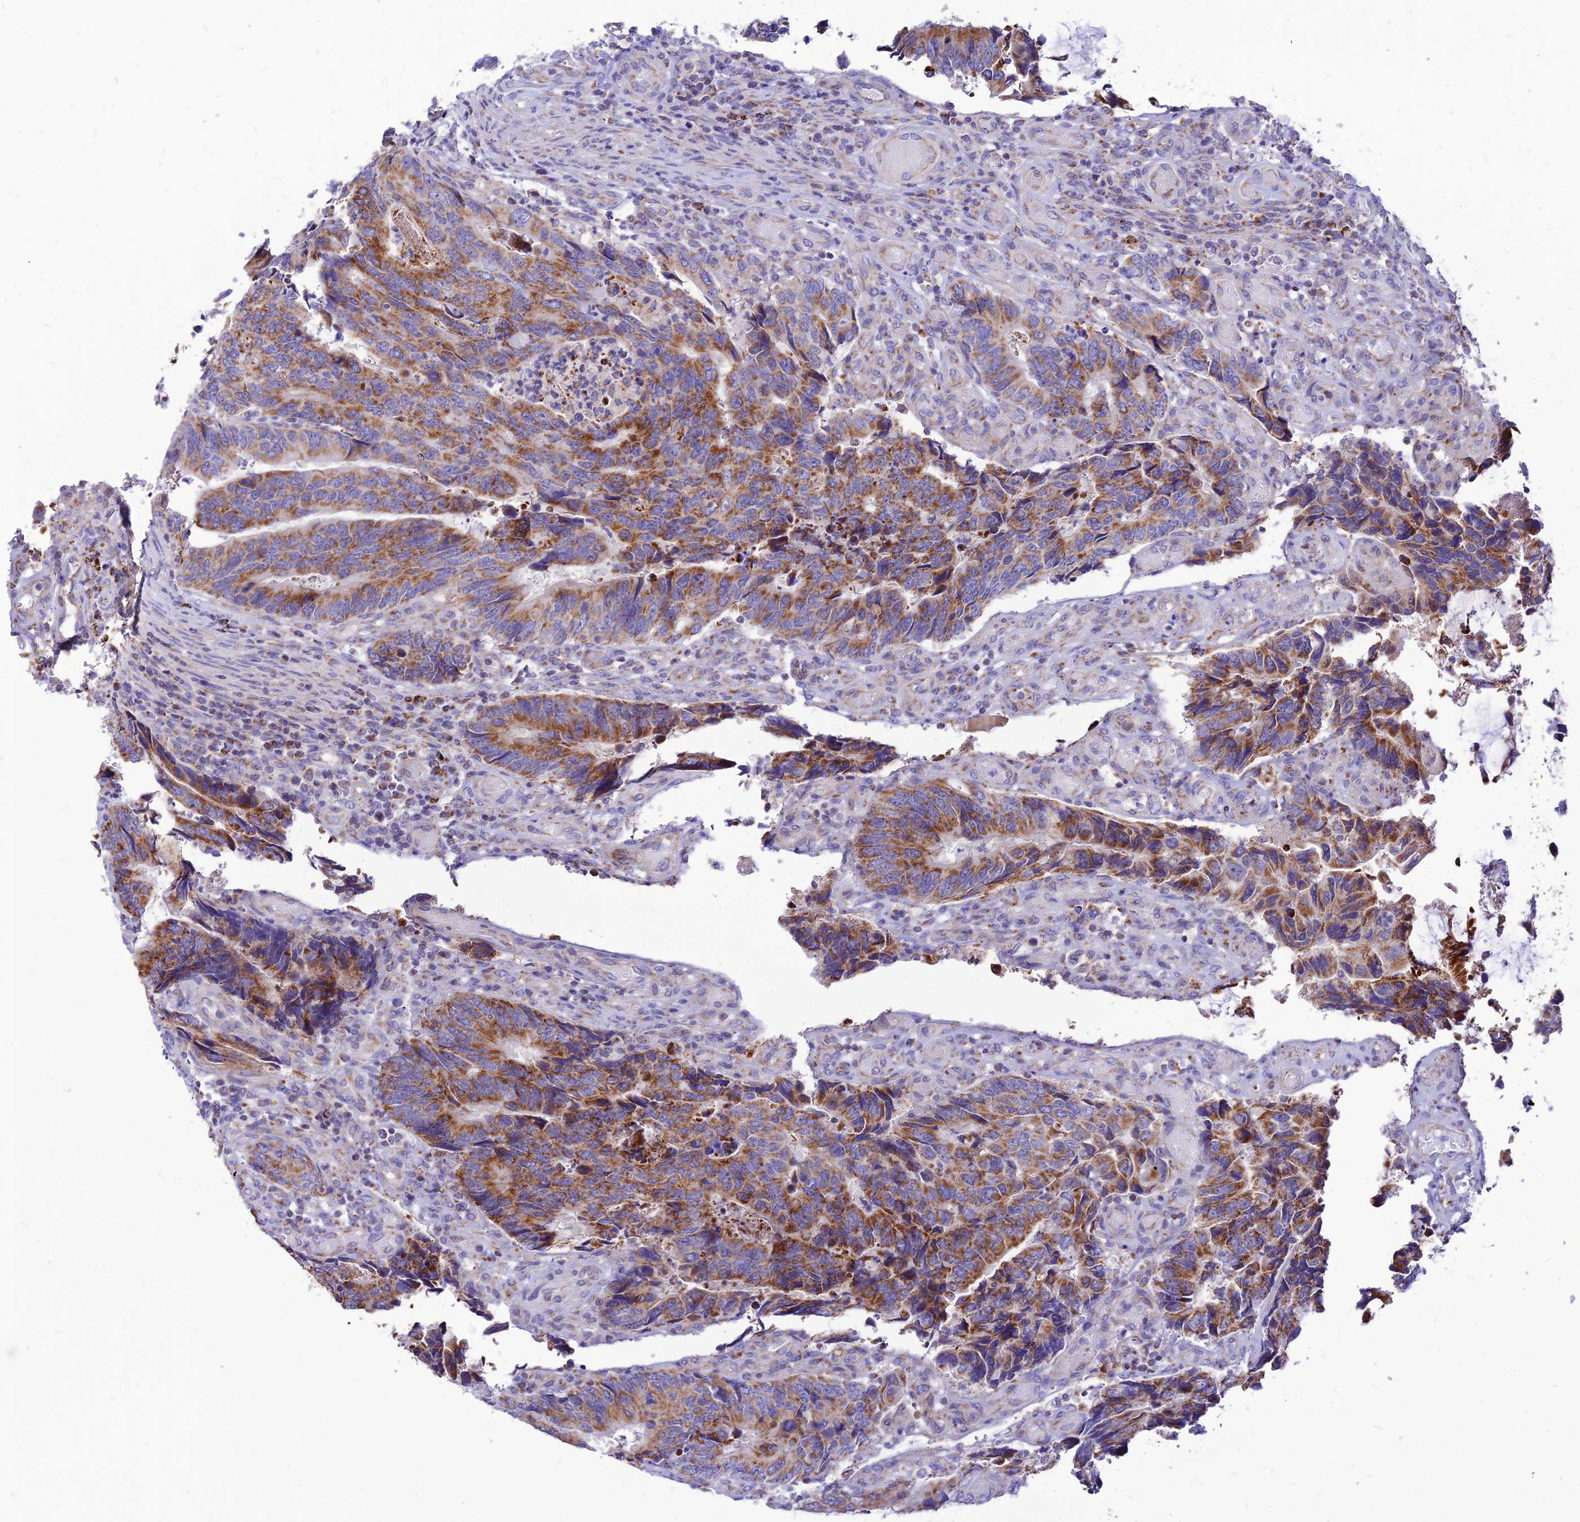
{"staining": {"intensity": "strong", "quantity": ">75%", "location": "cytoplasmic/membranous"}, "tissue": "colorectal cancer", "cell_type": "Tumor cells", "image_type": "cancer", "snomed": [{"axis": "morphology", "description": "Adenocarcinoma, NOS"}, {"axis": "topography", "description": "Colon"}], "caption": "Strong cytoplasmic/membranous expression is identified in approximately >75% of tumor cells in colorectal adenocarcinoma.", "gene": "ECI1", "patient": {"sex": "male", "age": 87}}